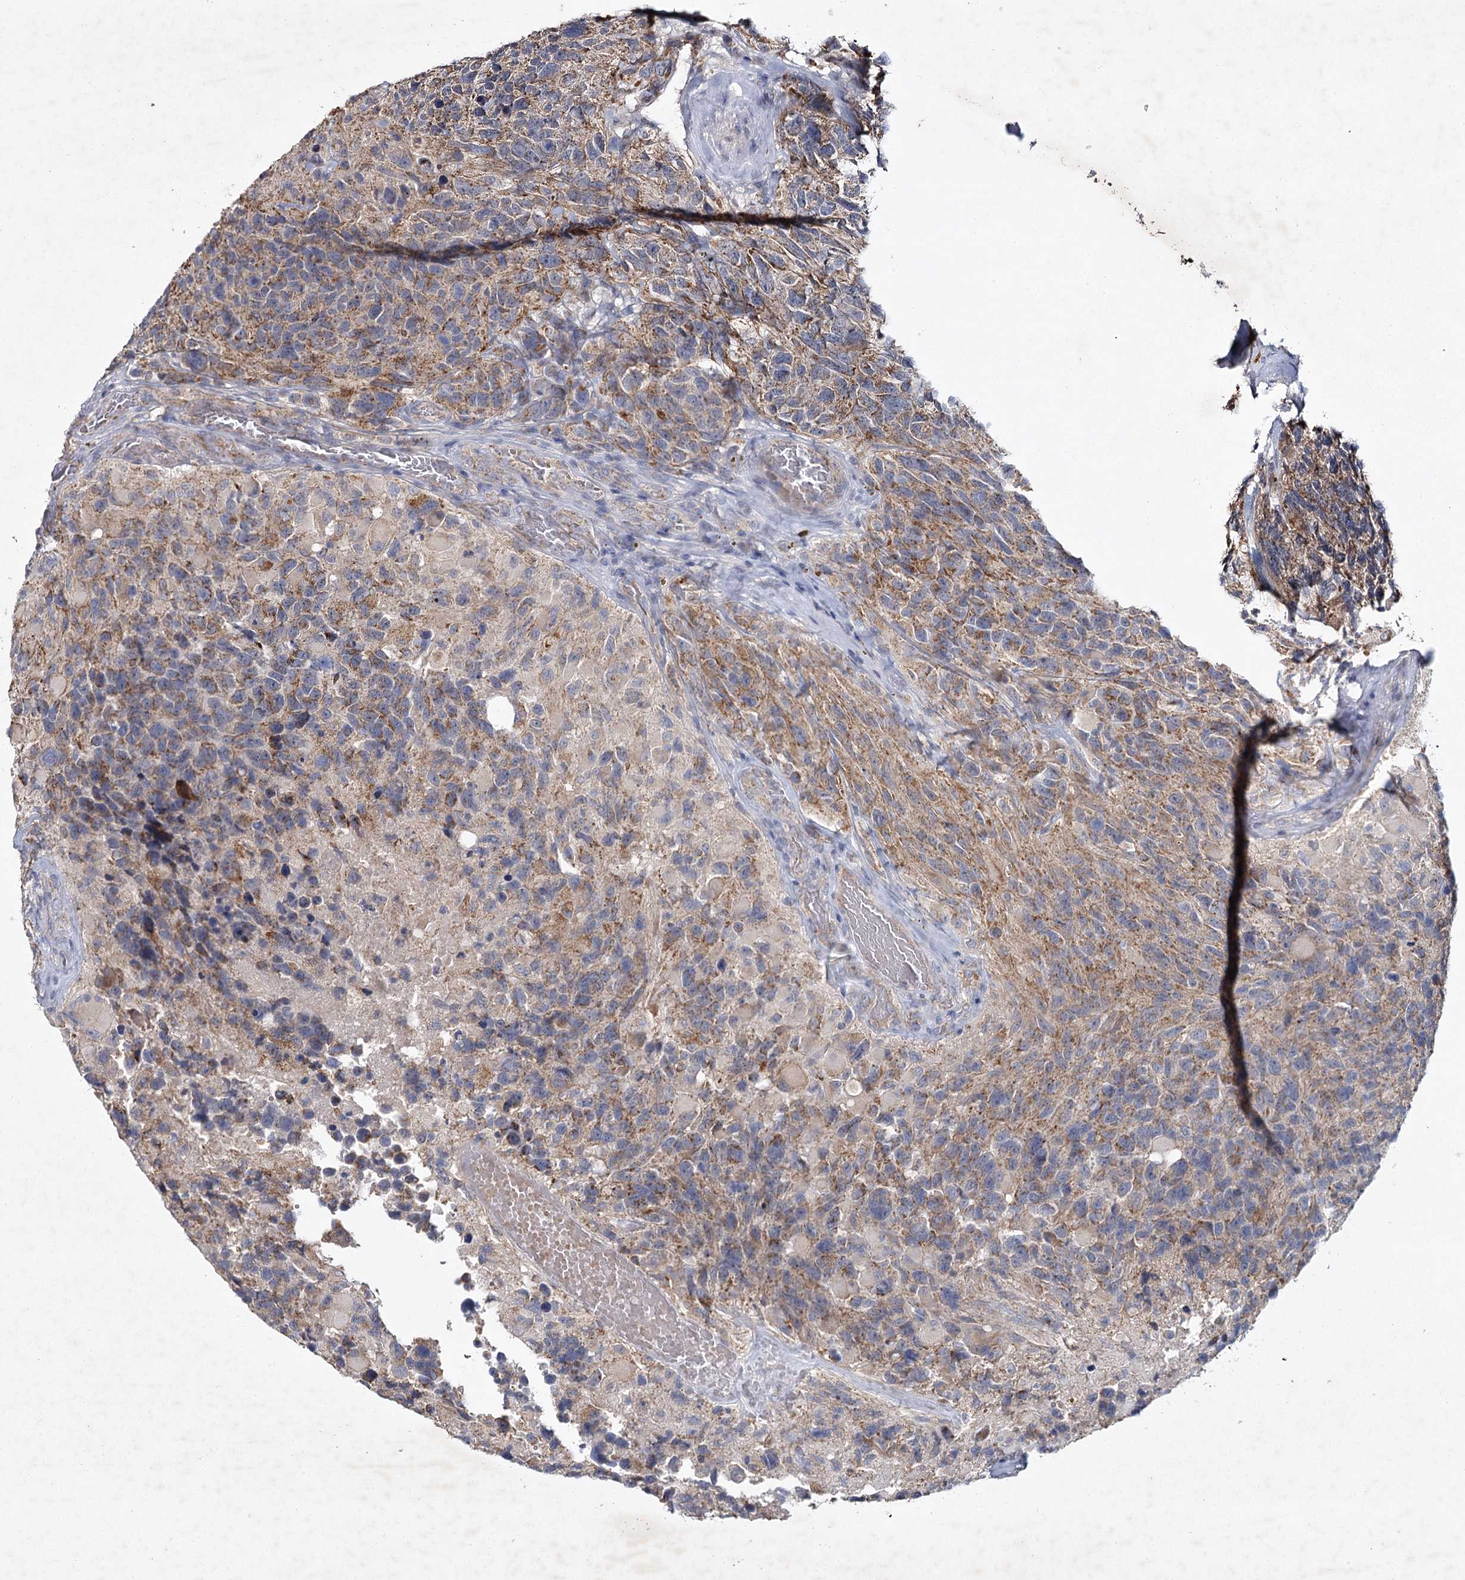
{"staining": {"intensity": "moderate", "quantity": ">75%", "location": "cytoplasmic/membranous"}, "tissue": "glioma", "cell_type": "Tumor cells", "image_type": "cancer", "snomed": [{"axis": "morphology", "description": "Glioma, malignant, High grade"}, {"axis": "topography", "description": "Brain"}], "caption": "The histopathology image demonstrates a brown stain indicating the presence of a protein in the cytoplasmic/membranous of tumor cells in malignant glioma (high-grade).", "gene": "MRPL44", "patient": {"sex": "male", "age": 69}}